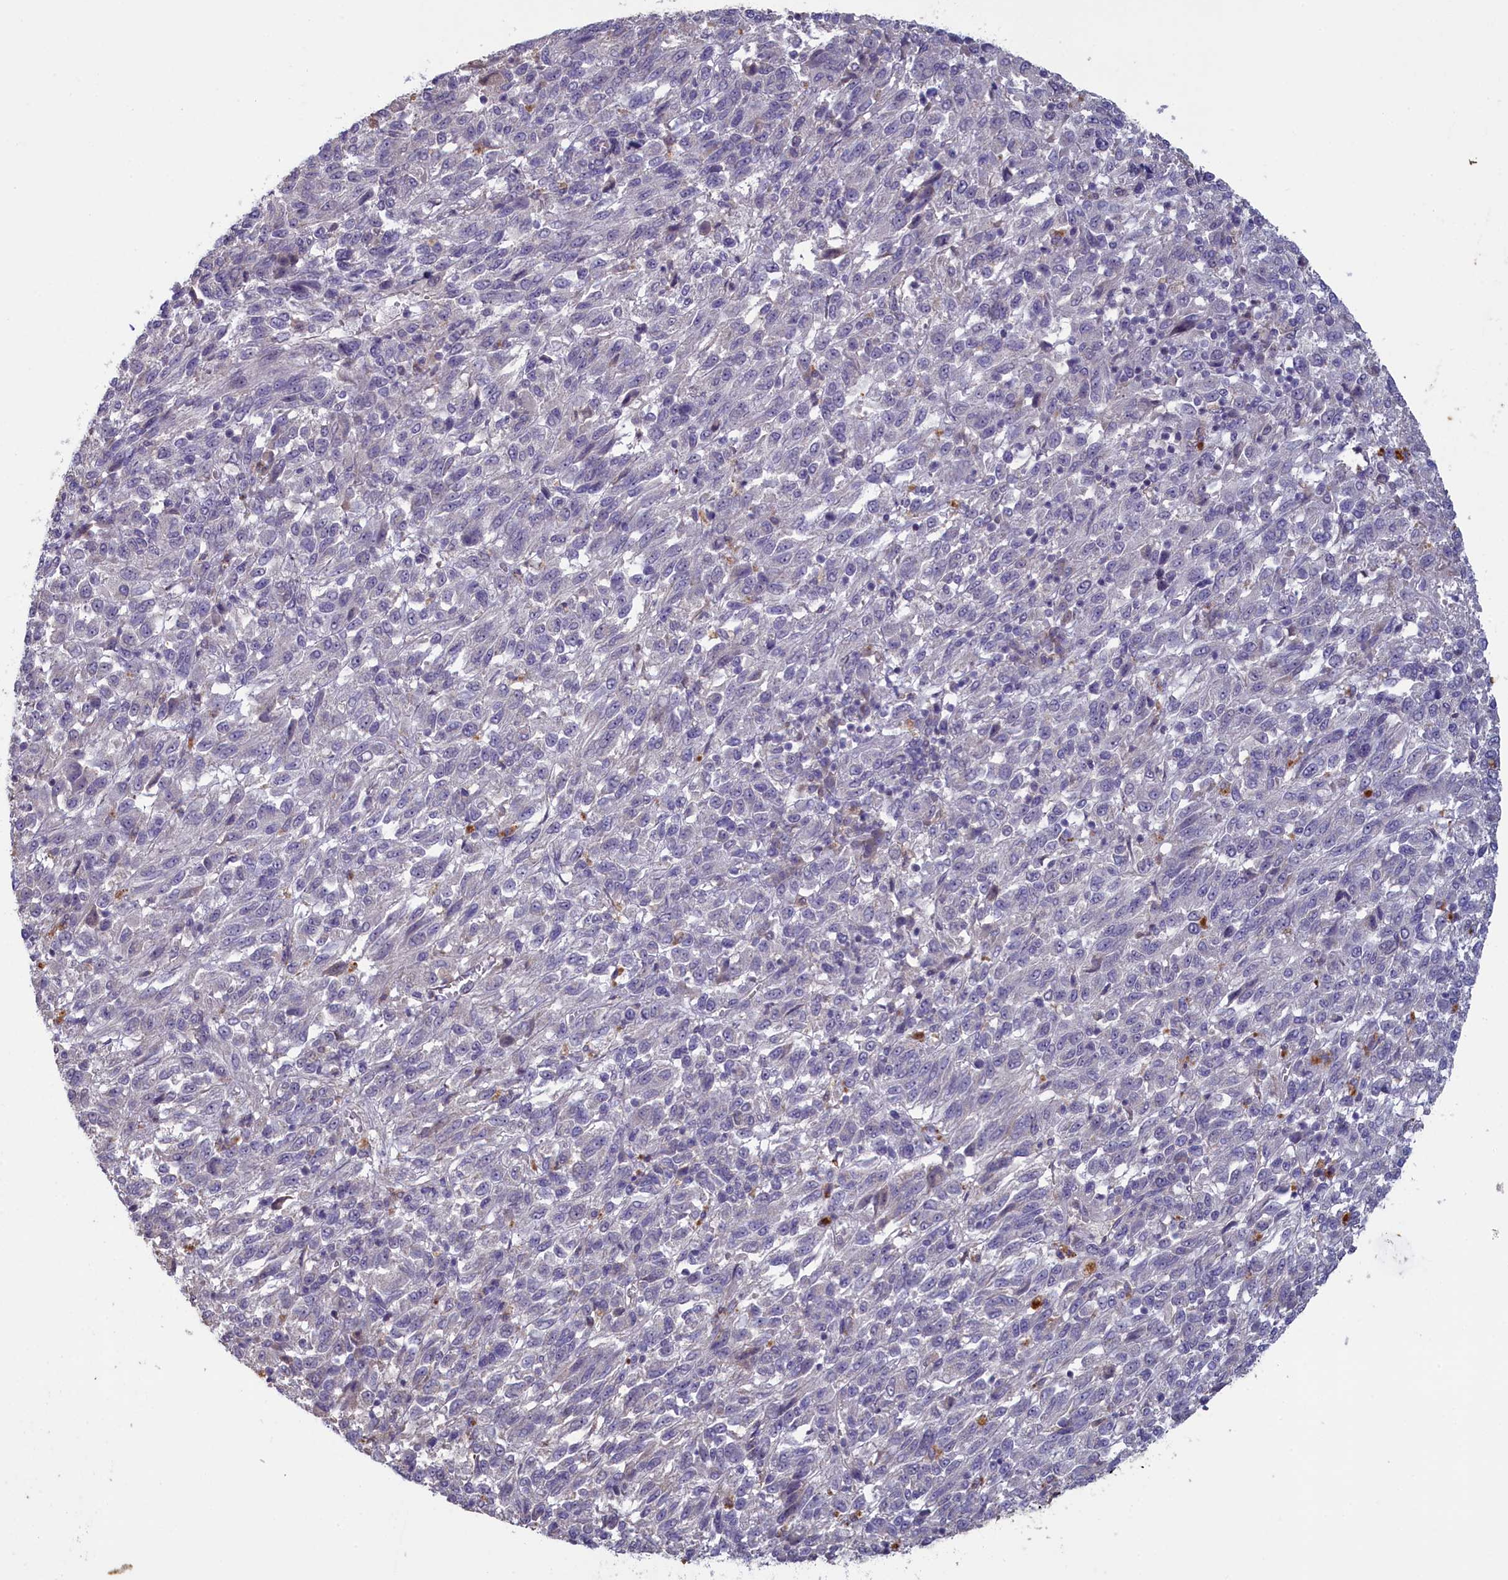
{"staining": {"intensity": "negative", "quantity": "none", "location": "none"}, "tissue": "melanoma", "cell_type": "Tumor cells", "image_type": "cancer", "snomed": [{"axis": "morphology", "description": "Malignant melanoma, Metastatic site"}, {"axis": "topography", "description": "Lung"}], "caption": "Immunohistochemistry (IHC) image of human melanoma stained for a protein (brown), which demonstrates no expression in tumor cells.", "gene": "ATF7IP2", "patient": {"sex": "male", "age": 64}}